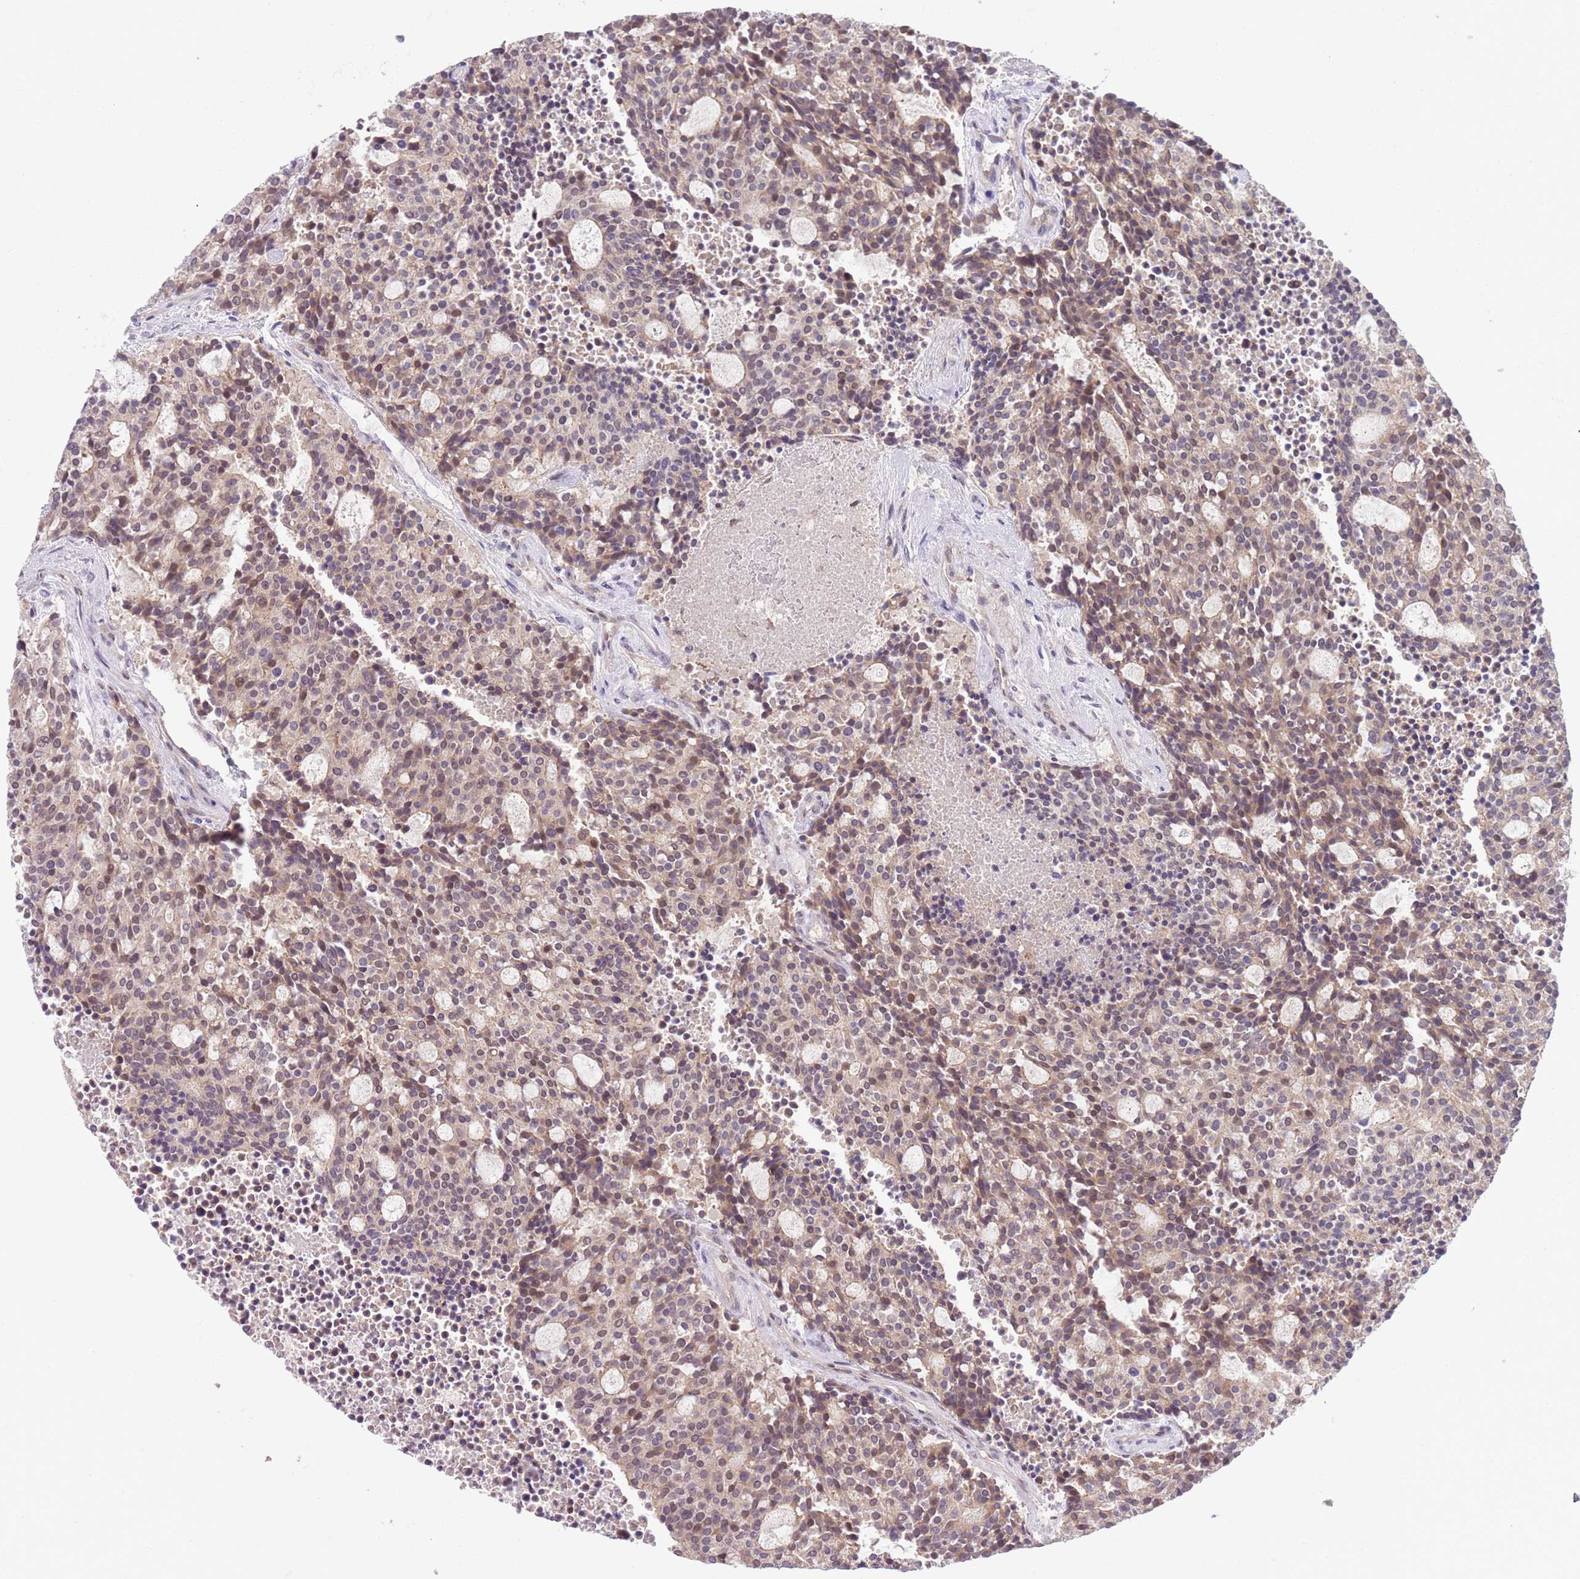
{"staining": {"intensity": "weak", "quantity": ">75%", "location": "cytoplasmic/membranous"}, "tissue": "carcinoid", "cell_type": "Tumor cells", "image_type": "cancer", "snomed": [{"axis": "morphology", "description": "Carcinoid, malignant, NOS"}, {"axis": "topography", "description": "Pancreas"}], "caption": "Protein staining by immunohistochemistry demonstrates weak cytoplasmic/membranous staining in approximately >75% of tumor cells in carcinoid (malignant). (IHC, brightfield microscopy, high magnification).", "gene": "TM2D1", "patient": {"sex": "female", "age": 54}}